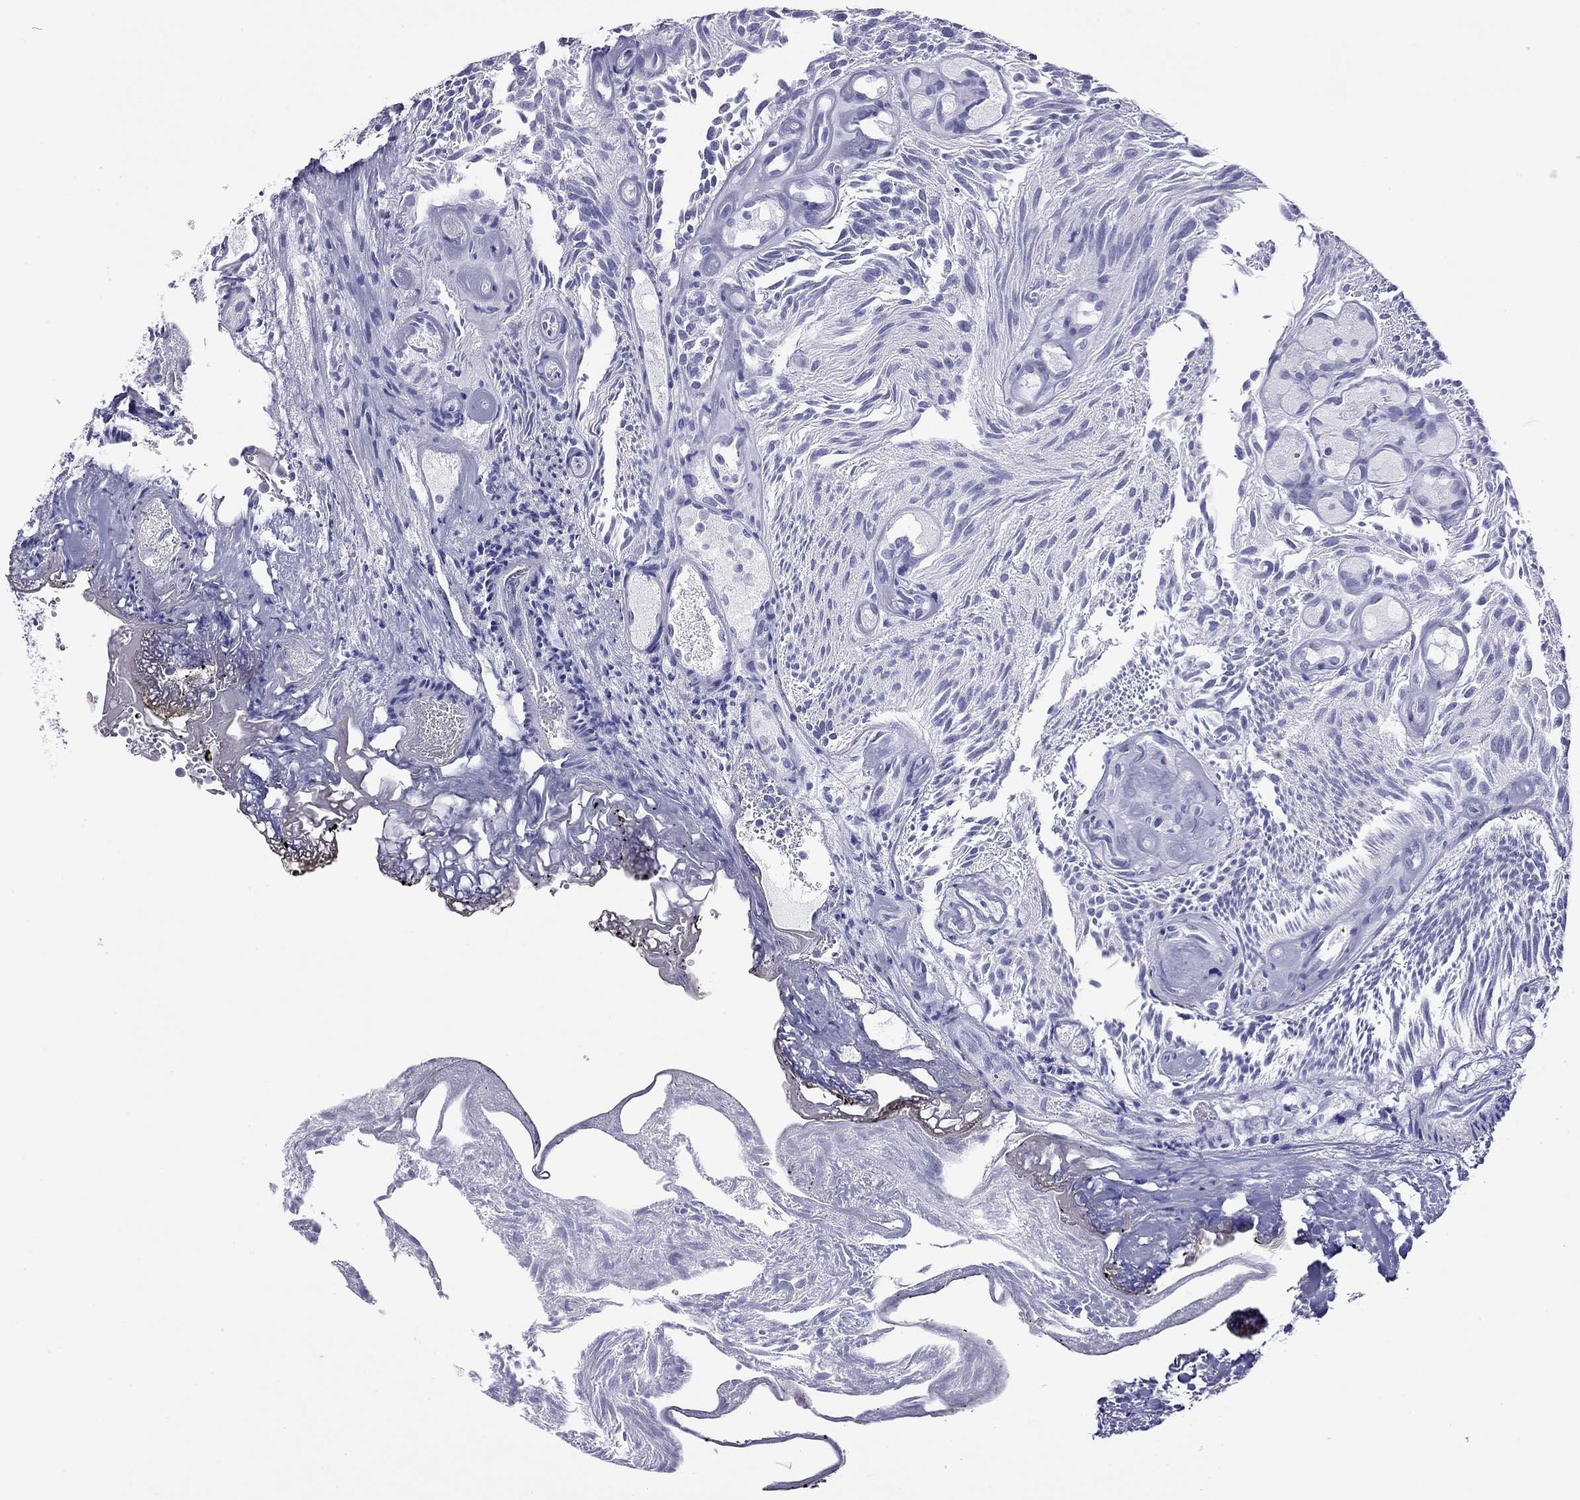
{"staining": {"intensity": "negative", "quantity": "none", "location": "none"}, "tissue": "urothelial cancer", "cell_type": "Tumor cells", "image_type": "cancer", "snomed": [{"axis": "morphology", "description": "Urothelial carcinoma, Low grade"}, {"axis": "topography", "description": "Urinary bladder"}], "caption": "Immunohistochemistry (IHC) of low-grade urothelial carcinoma exhibits no positivity in tumor cells.", "gene": "SLC30A8", "patient": {"sex": "female", "age": 87}}